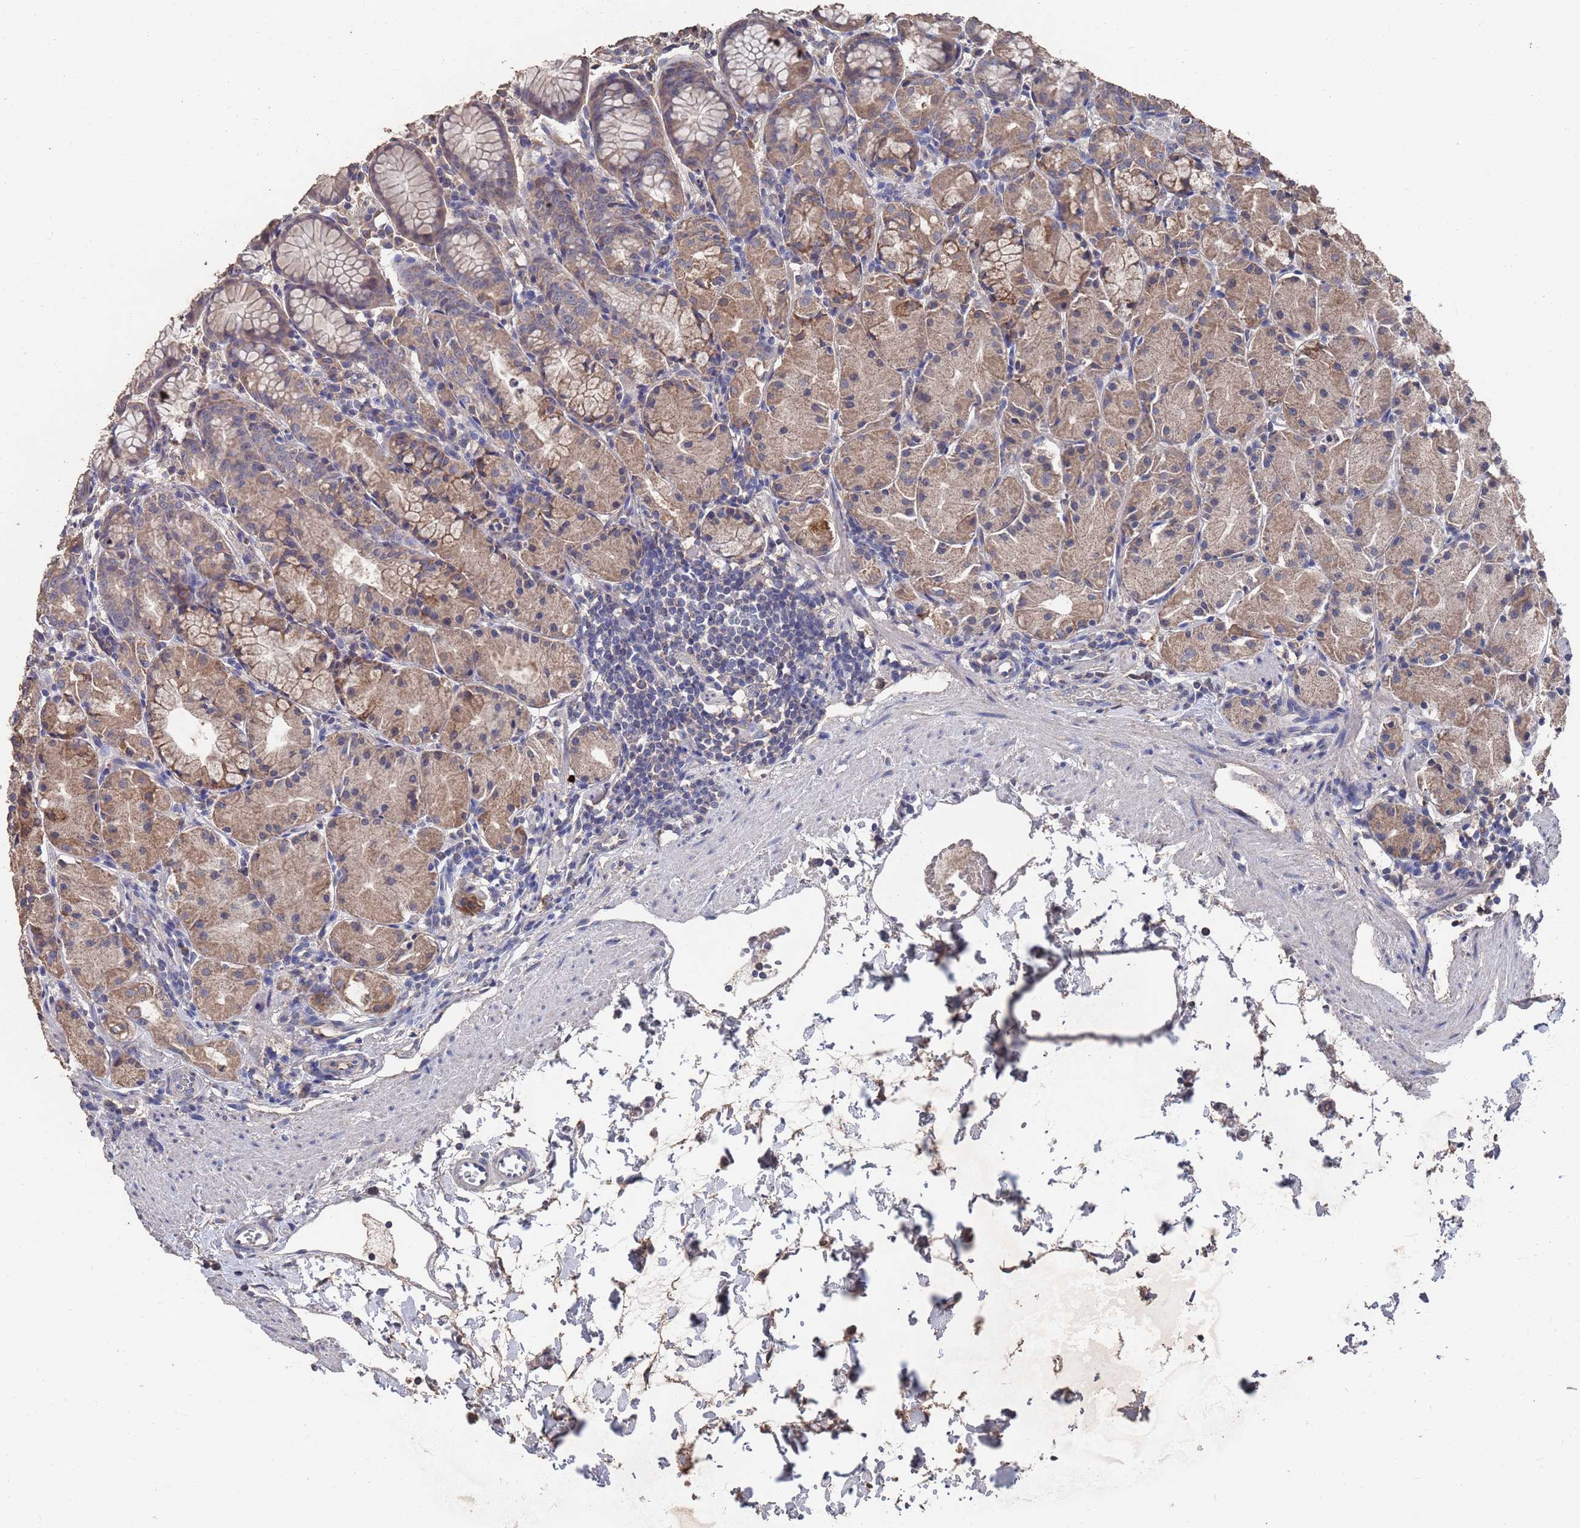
{"staining": {"intensity": "moderate", "quantity": "25%-75%", "location": "cytoplasmic/membranous"}, "tissue": "stomach", "cell_type": "Glandular cells", "image_type": "normal", "snomed": [{"axis": "morphology", "description": "Normal tissue, NOS"}, {"axis": "topography", "description": "Stomach, upper"}], "caption": "This image shows immunohistochemistry staining of benign human stomach, with medium moderate cytoplasmic/membranous positivity in about 25%-75% of glandular cells.", "gene": "BTBD18", "patient": {"sex": "male", "age": 47}}